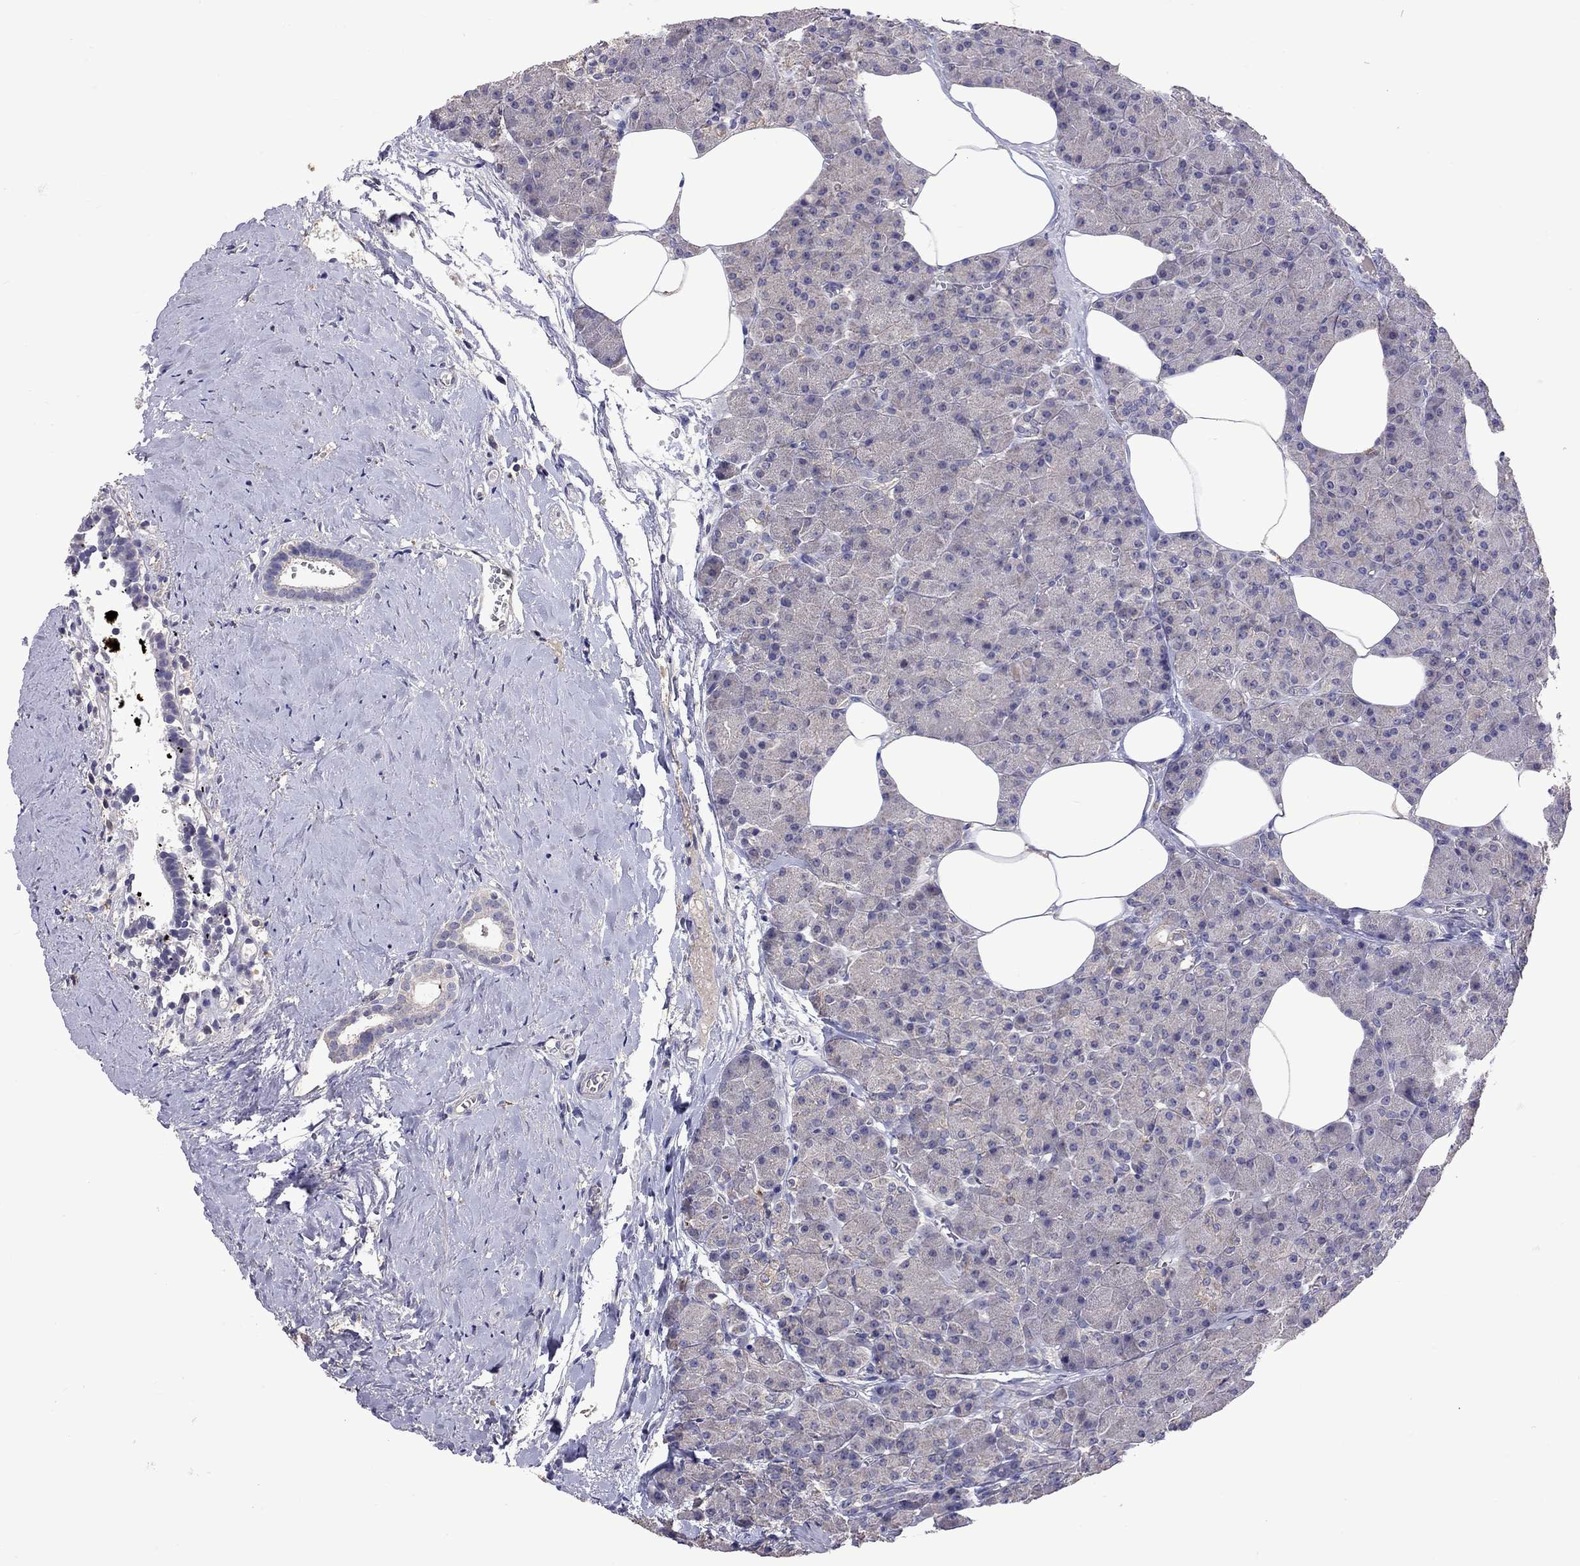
{"staining": {"intensity": "negative", "quantity": "none", "location": "none"}, "tissue": "pancreas", "cell_type": "Exocrine glandular cells", "image_type": "normal", "snomed": [{"axis": "morphology", "description": "Normal tissue, NOS"}, {"axis": "topography", "description": "Pancreas"}], "caption": "Human pancreas stained for a protein using IHC displays no positivity in exocrine glandular cells.", "gene": "RTP5", "patient": {"sex": "female", "age": 45}}